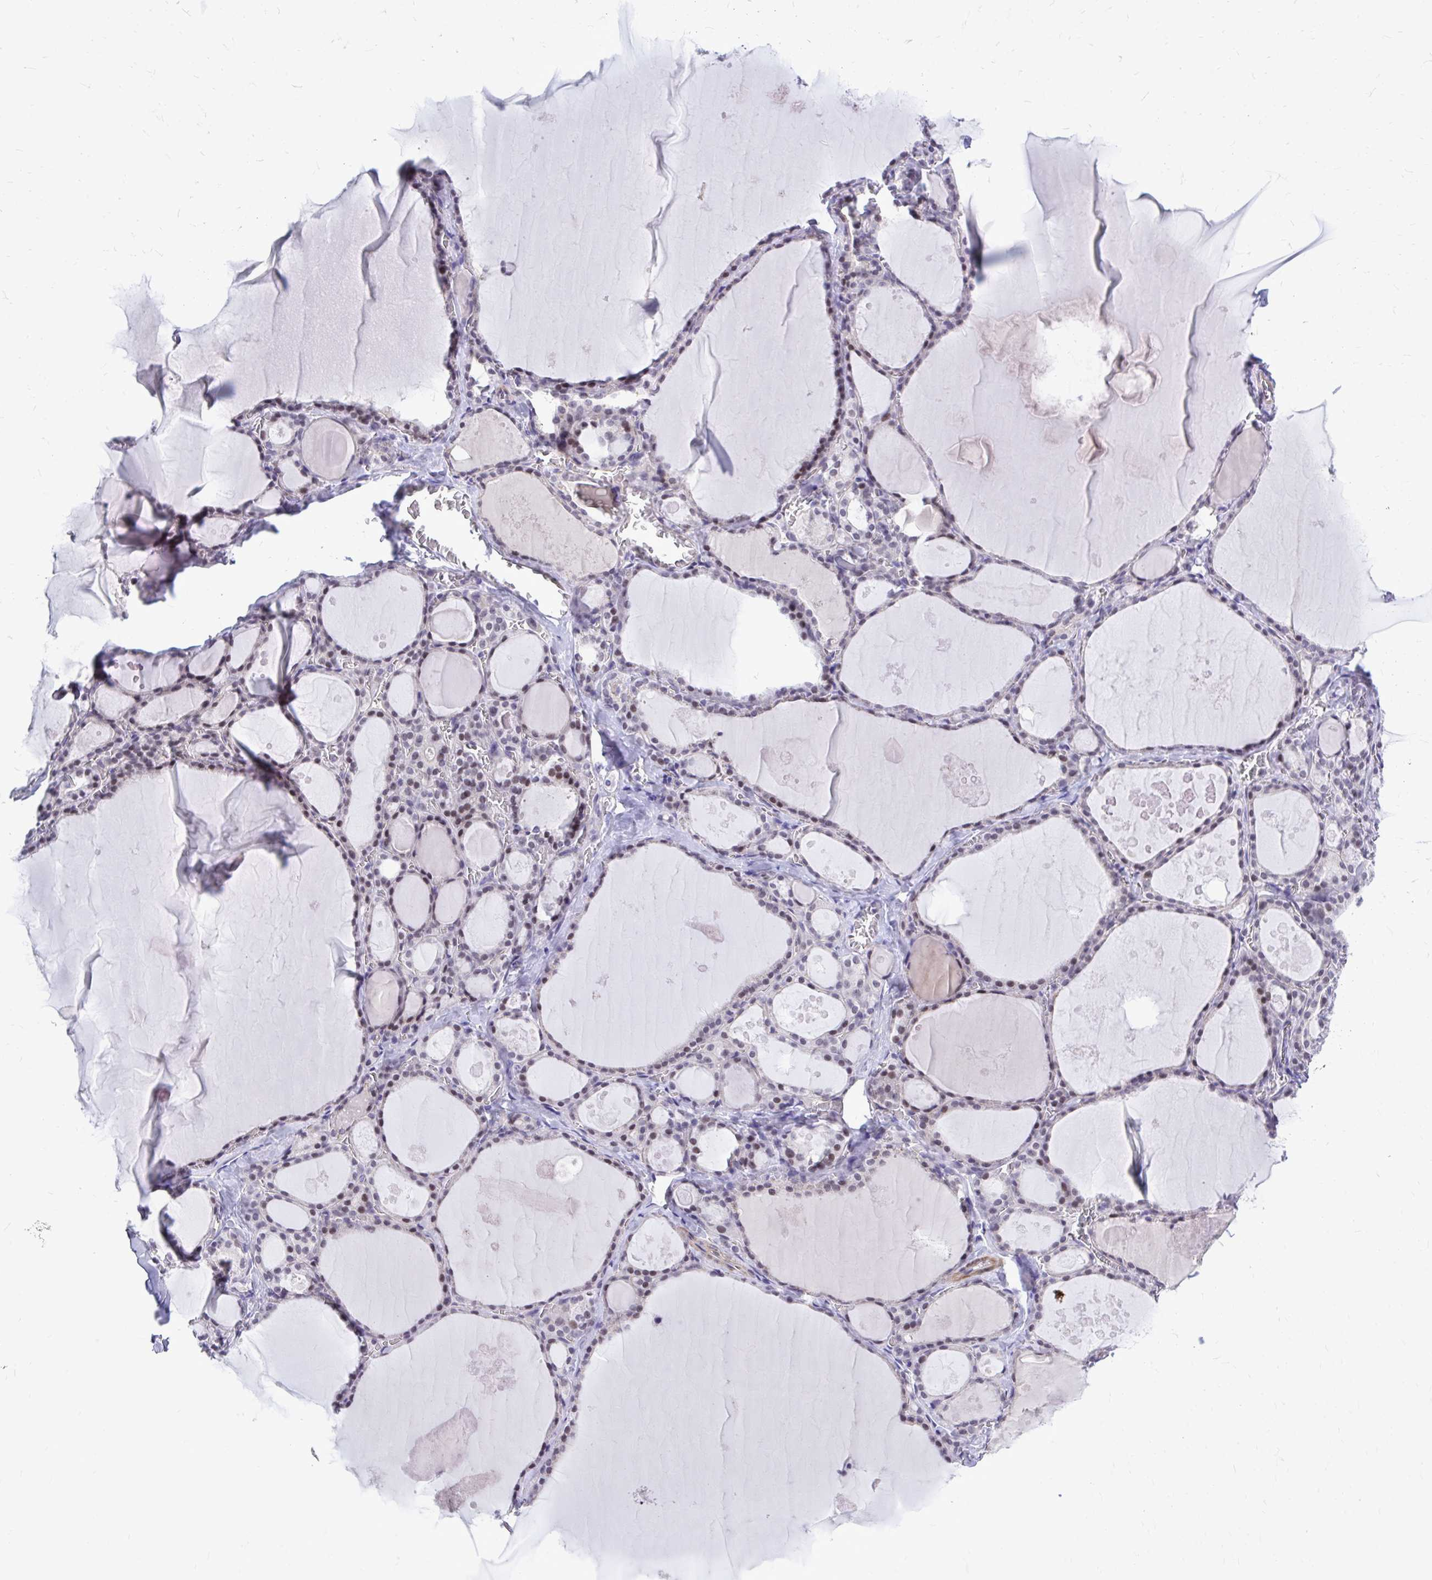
{"staining": {"intensity": "weak", "quantity": "25%-75%", "location": "nuclear"}, "tissue": "thyroid gland", "cell_type": "Glandular cells", "image_type": "normal", "snomed": [{"axis": "morphology", "description": "Normal tissue, NOS"}, {"axis": "topography", "description": "Thyroid gland"}], "caption": "A low amount of weak nuclear positivity is present in approximately 25%-75% of glandular cells in unremarkable thyroid gland. (Brightfield microscopy of DAB IHC at high magnification).", "gene": "ZBTB25", "patient": {"sex": "male", "age": 56}}